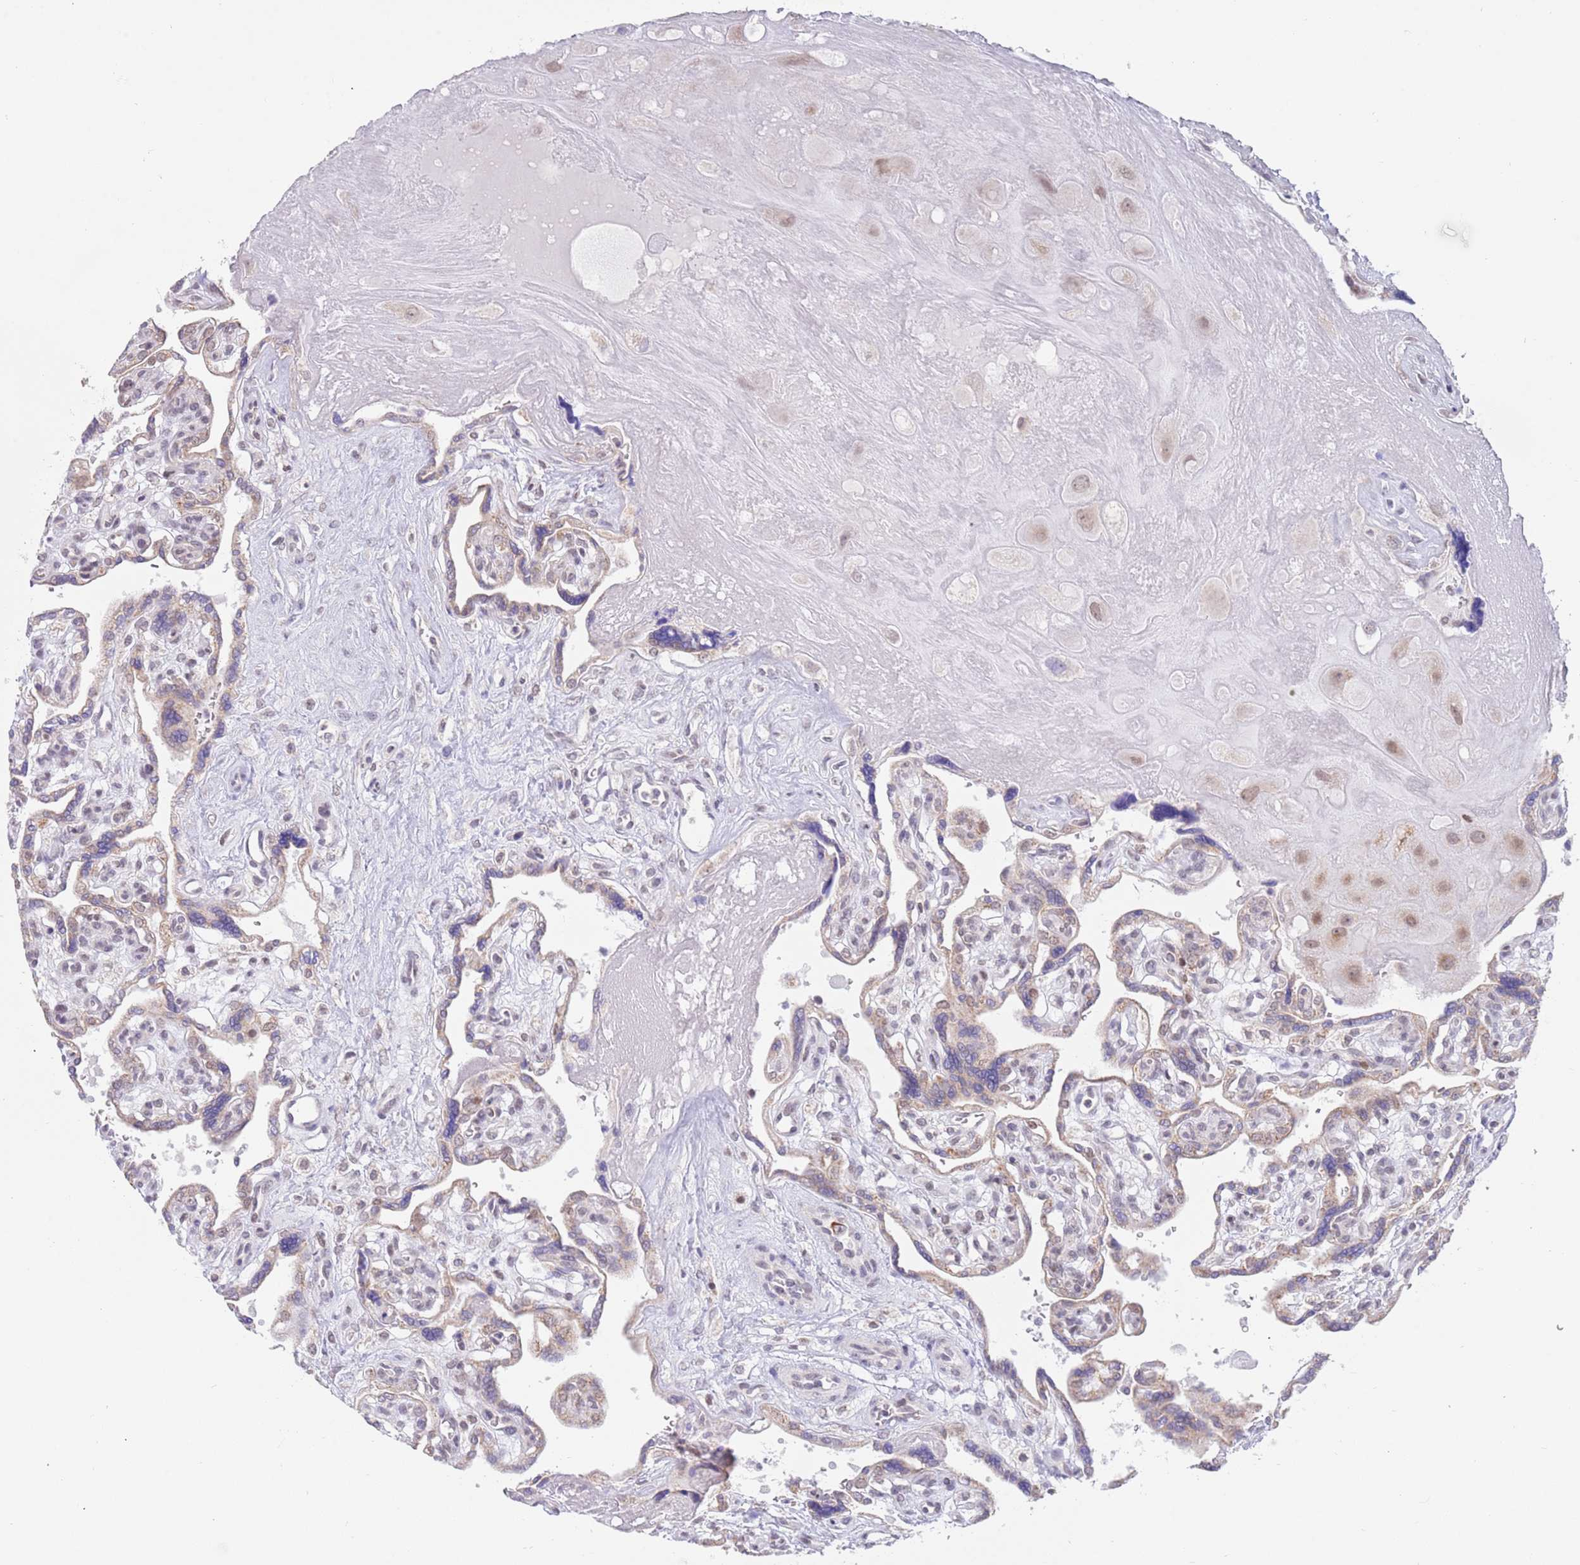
{"staining": {"intensity": "moderate", "quantity": ">75%", "location": "cytoplasmic/membranous"}, "tissue": "placenta", "cell_type": "Decidual cells", "image_type": "normal", "snomed": [{"axis": "morphology", "description": "Normal tissue, NOS"}, {"axis": "topography", "description": "Placenta"}], "caption": "Moderate cytoplasmic/membranous staining for a protein is present in approximately >75% of decidual cells of benign placenta using immunohistochemistry.", "gene": "TIMM13", "patient": {"sex": "female", "age": 39}}